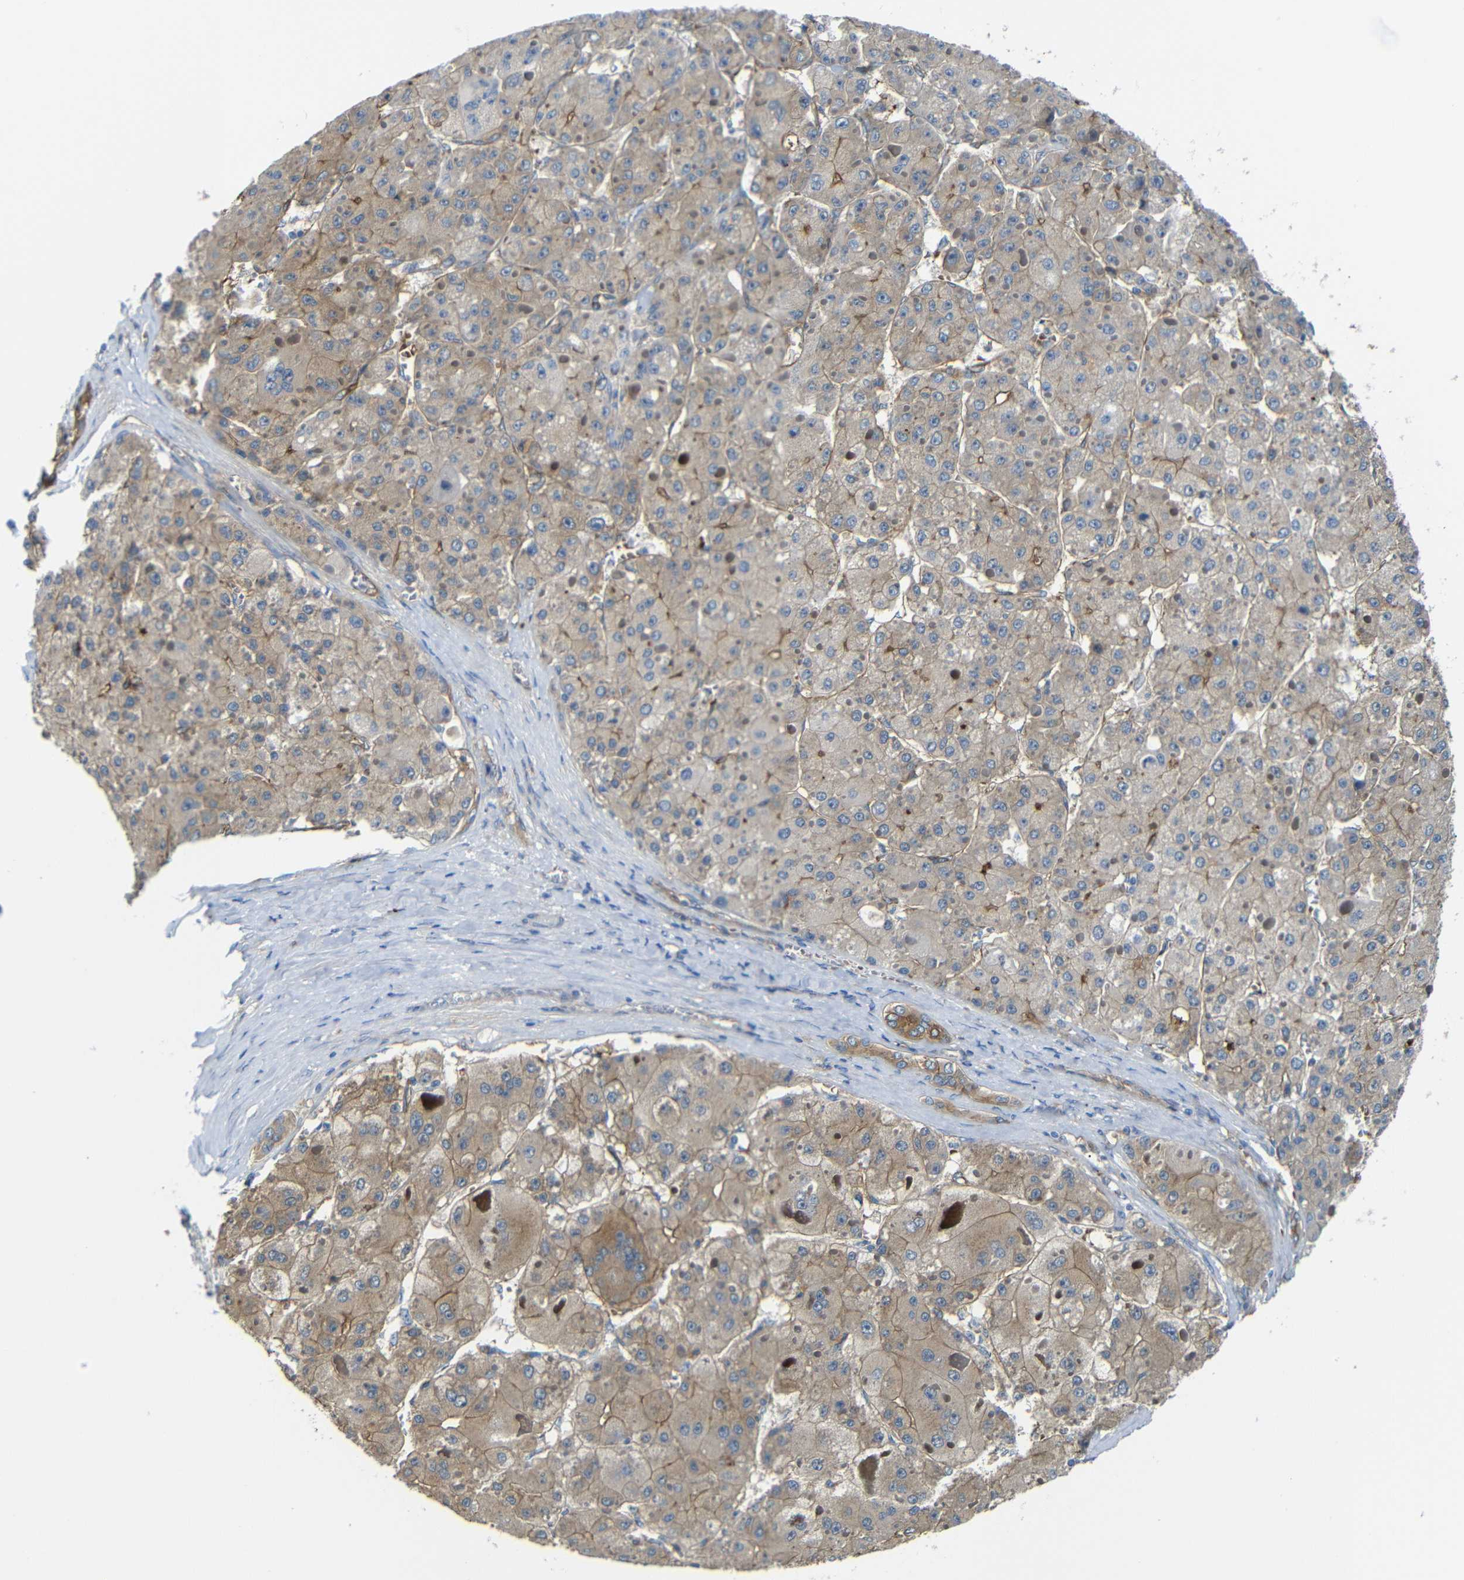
{"staining": {"intensity": "weak", "quantity": ">75%", "location": "cytoplasmic/membranous"}, "tissue": "liver cancer", "cell_type": "Tumor cells", "image_type": "cancer", "snomed": [{"axis": "morphology", "description": "Carcinoma, Hepatocellular, NOS"}, {"axis": "topography", "description": "Liver"}], "caption": "Tumor cells demonstrate low levels of weak cytoplasmic/membranous staining in approximately >75% of cells in human liver cancer (hepatocellular carcinoma).", "gene": "MYO1B", "patient": {"sex": "female", "age": 73}}